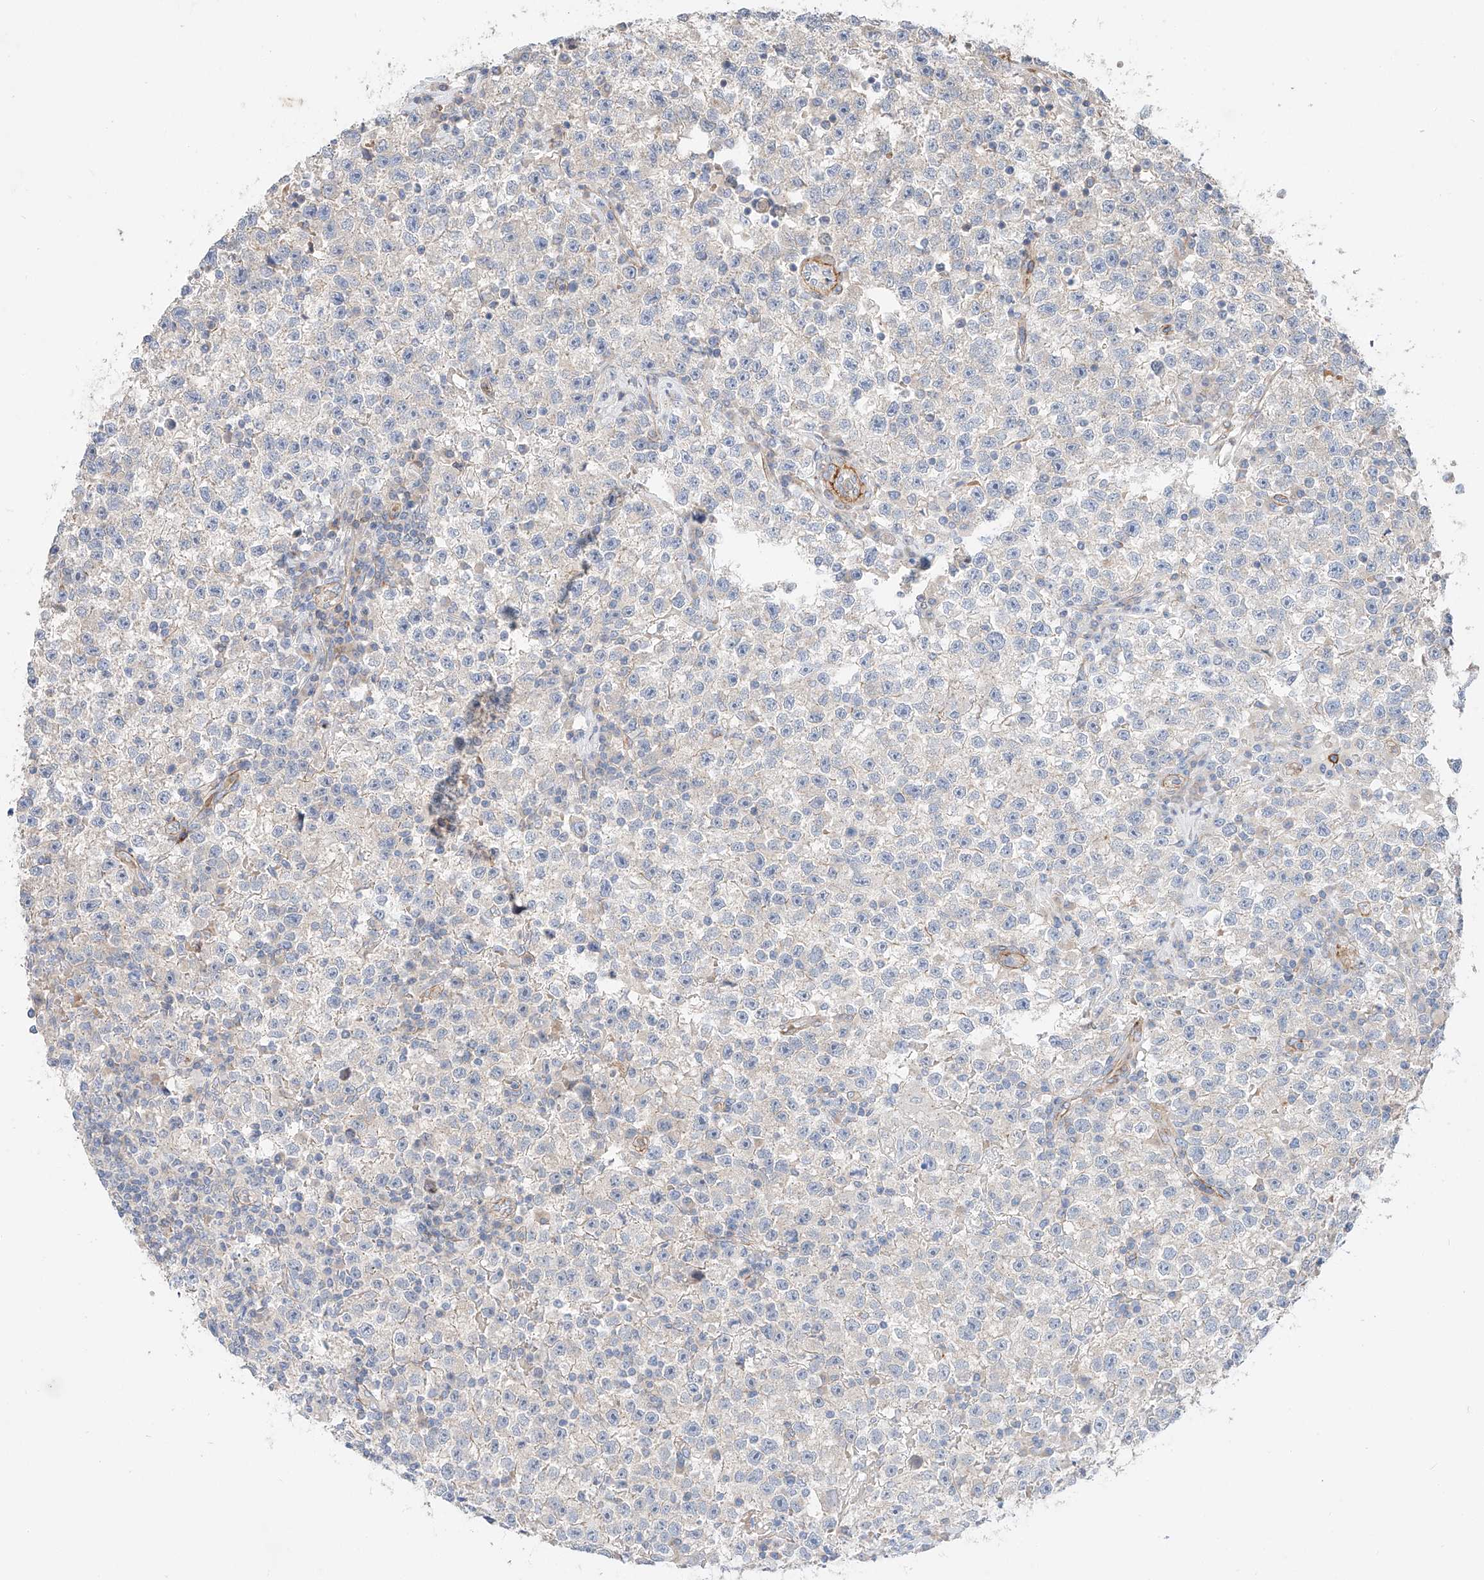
{"staining": {"intensity": "negative", "quantity": "none", "location": "none"}, "tissue": "testis cancer", "cell_type": "Tumor cells", "image_type": "cancer", "snomed": [{"axis": "morphology", "description": "Seminoma, NOS"}, {"axis": "topography", "description": "Testis"}], "caption": "The image demonstrates no significant expression in tumor cells of testis cancer.", "gene": "MINDY4", "patient": {"sex": "male", "age": 22}}